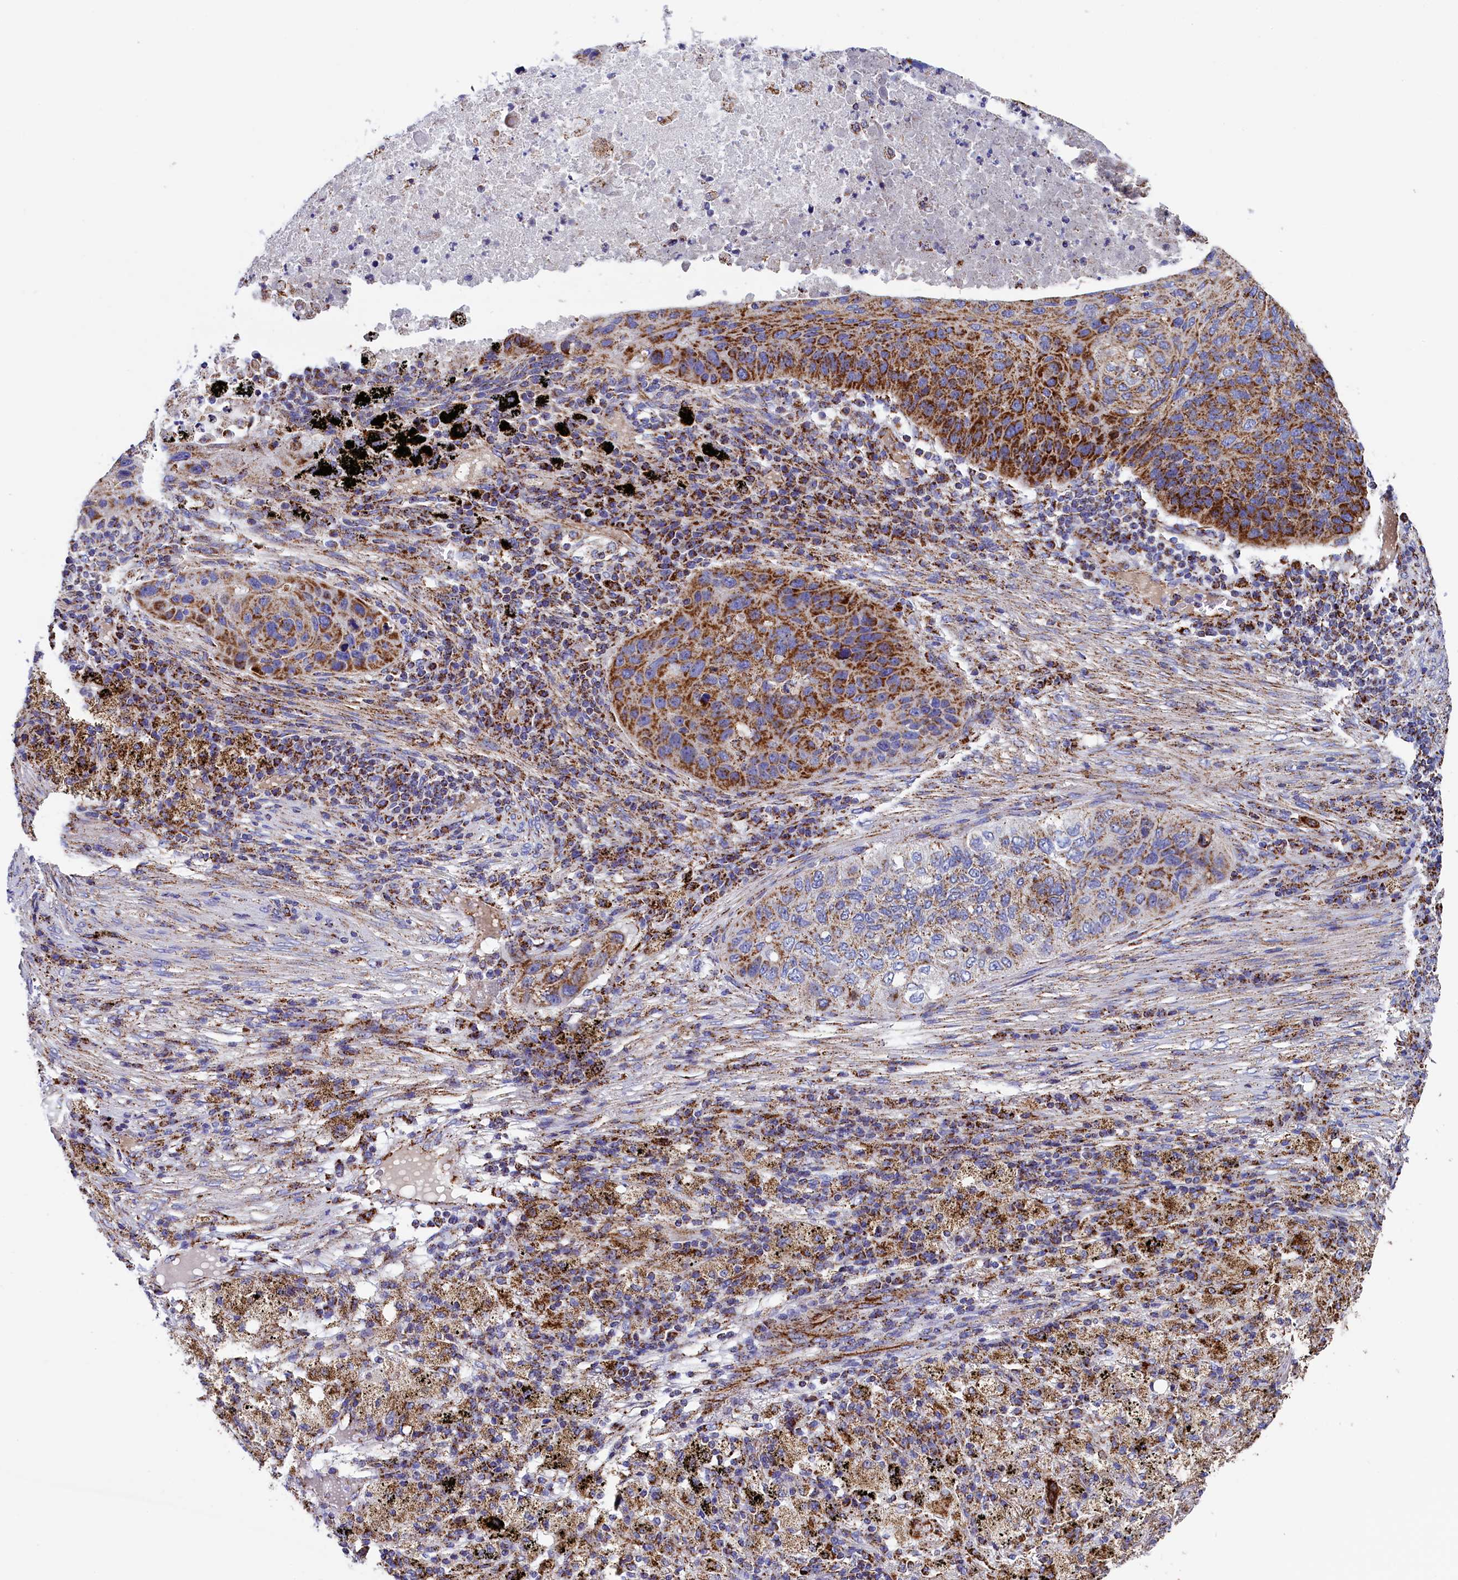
{"staining": {"intensity": "strong", "quantity": "25%-75%", "location": "cytoplasmic/membranous"}, "tissue": "lung cancer", "cell_type": "Tumor cells", "image_type": "cancer", "snomed": [{"axis": "morphology", "description": "Squamous cell carcinoma, NOS"}, {"axis": "topography", "description": "Lung"}], "caption": "Lung cancer stained with IHC displays strong cytoplasmic/membranous expression in approximately 25%-75% of tumor cells.", "gene": "SLC39A3", "patient": {"sex": "female", "age": 63}}